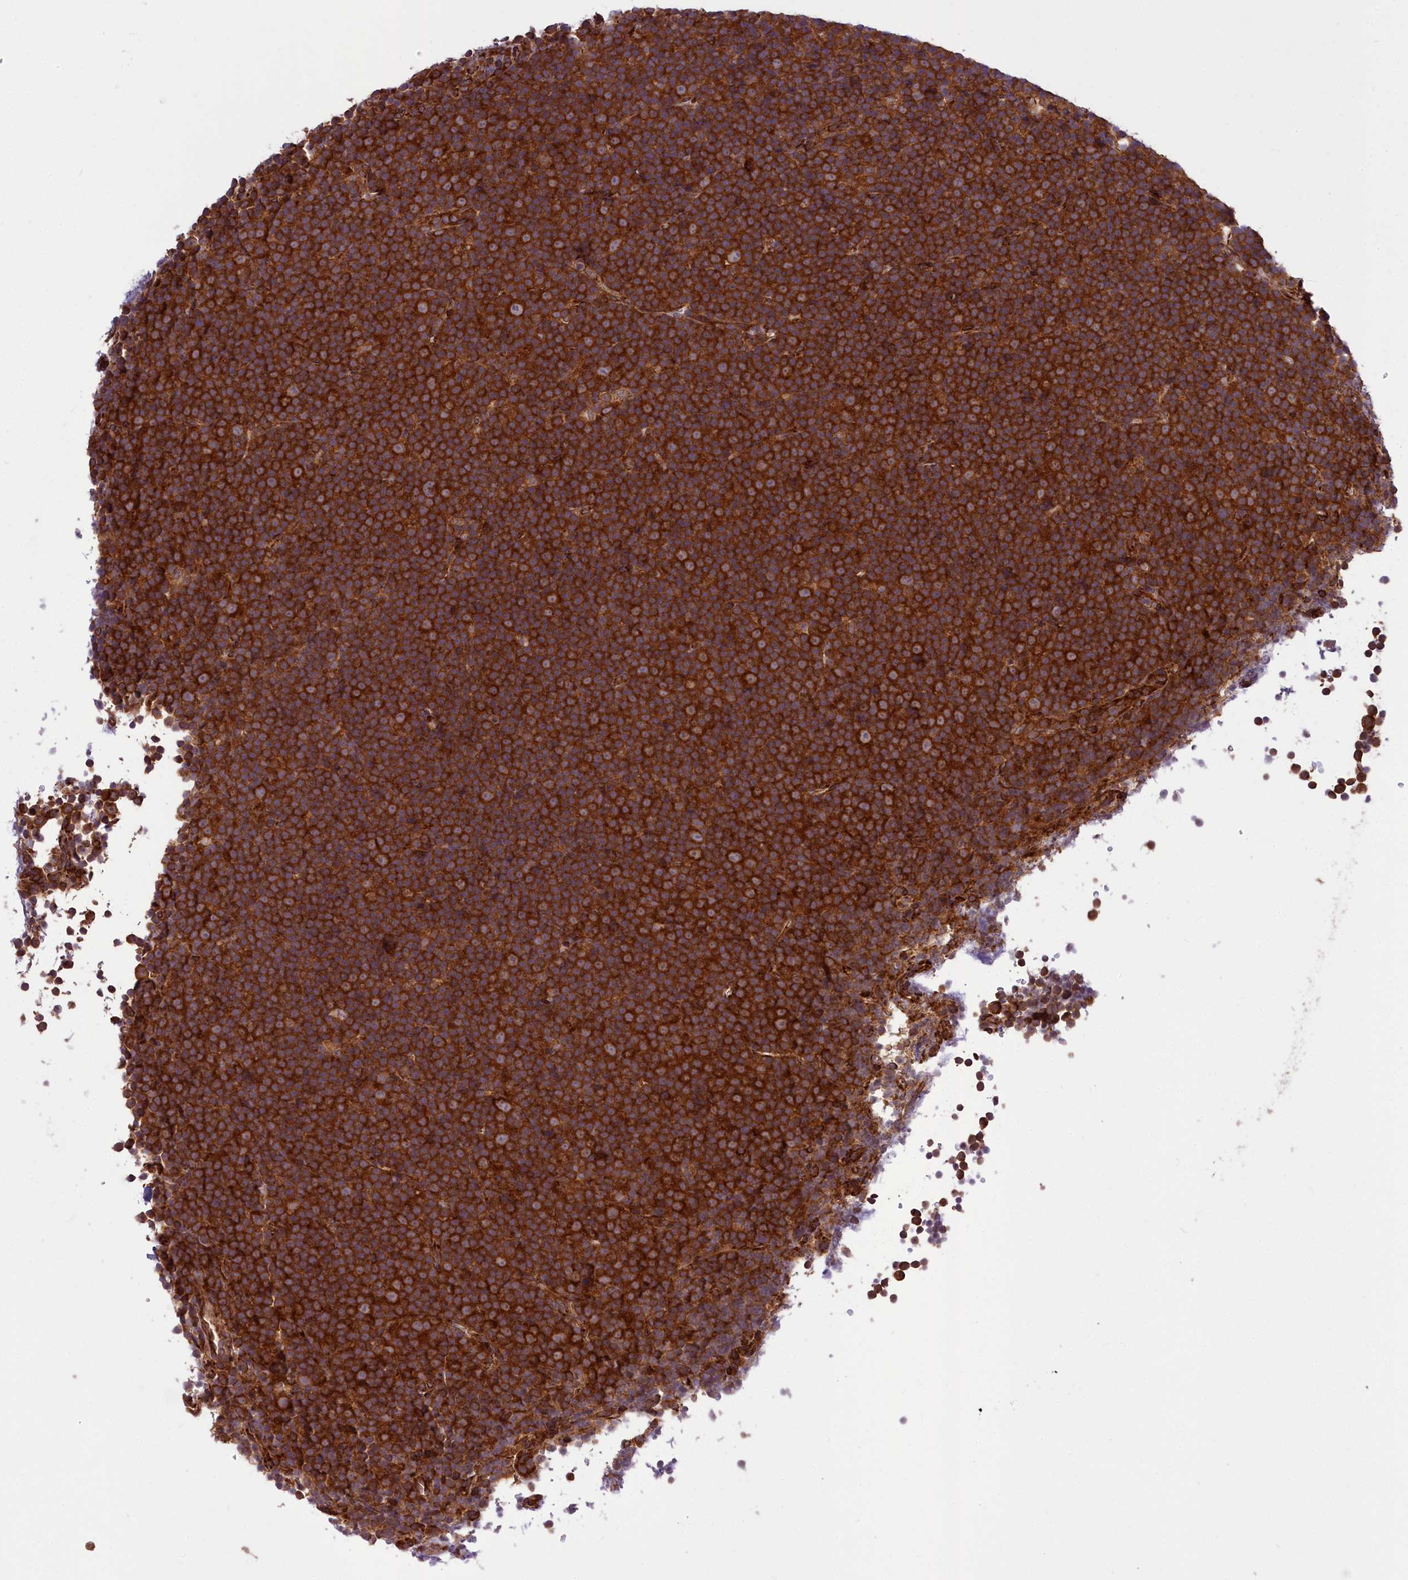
{"staining": {"intensity": "strong", "quantity": ">75%", "location": "cytoplasmic/membranous"}, "tissue": "lymphoma", "cell_type": "Tumor cells", "image_type": "cancer", "snomed": [{"axis": "morphology", "description": "Malignant lymphoma, non-Hodgkin's type, Low grade"}, {"axis": "topography", "description": "Lymph node"}], "caption": "Immunohistochemistry (IHC) (DAB) staining of human lymphoma reveals strong cytoplasmic/membranous protein positivity in approximately >75% of tumor cells. The staining was performed using DAB (3,3'-diaminobenzidine), with brown indicating positive protein expression. Nuclei are stained blue with hematoxylin.", "gene": "DHCR7", "patient": {"sex": "female", "age": 67}}